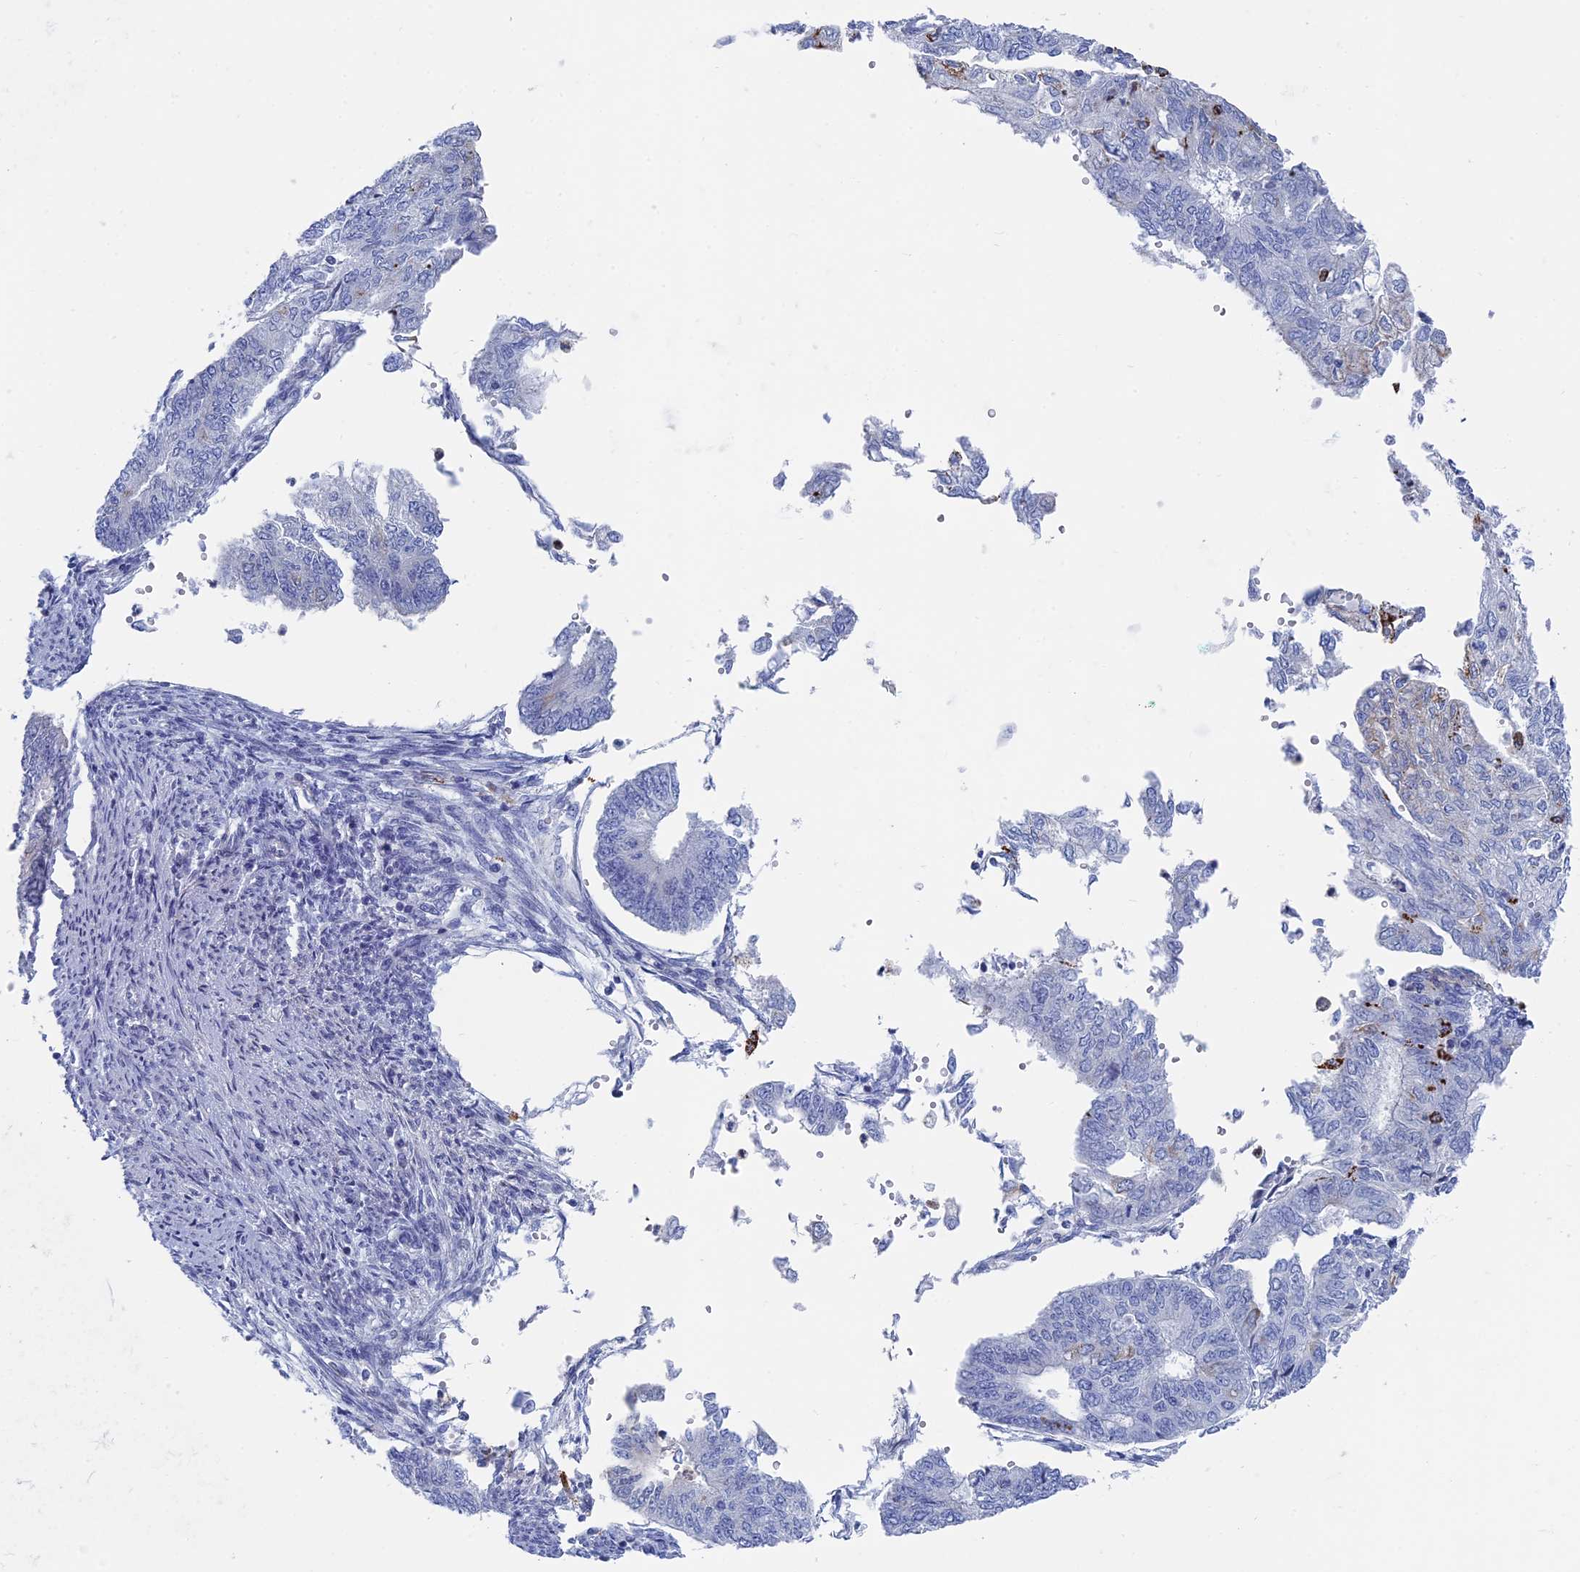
{"staining": {"intensity": "negative", "quantity": "none", "location": "none"}, "tissue": "endometrial cancer", "cell_type": "Tumor cells", "image_type": "cancer", "snomed": [{"axis": "morphology", "description": "Adenocarcinoma, NOS"}, {"axis": "topography", "description": "Endometrium"}], "caption": "This photomicrograph is of adenocarcinoma (endometrial) stained with IHC to label a protein in brown with the nuclei are counter-stained blue. There is no positivity in tumor cells.", "gene": "ALMS1", "patient": {"sex": "female", "age": 68}}